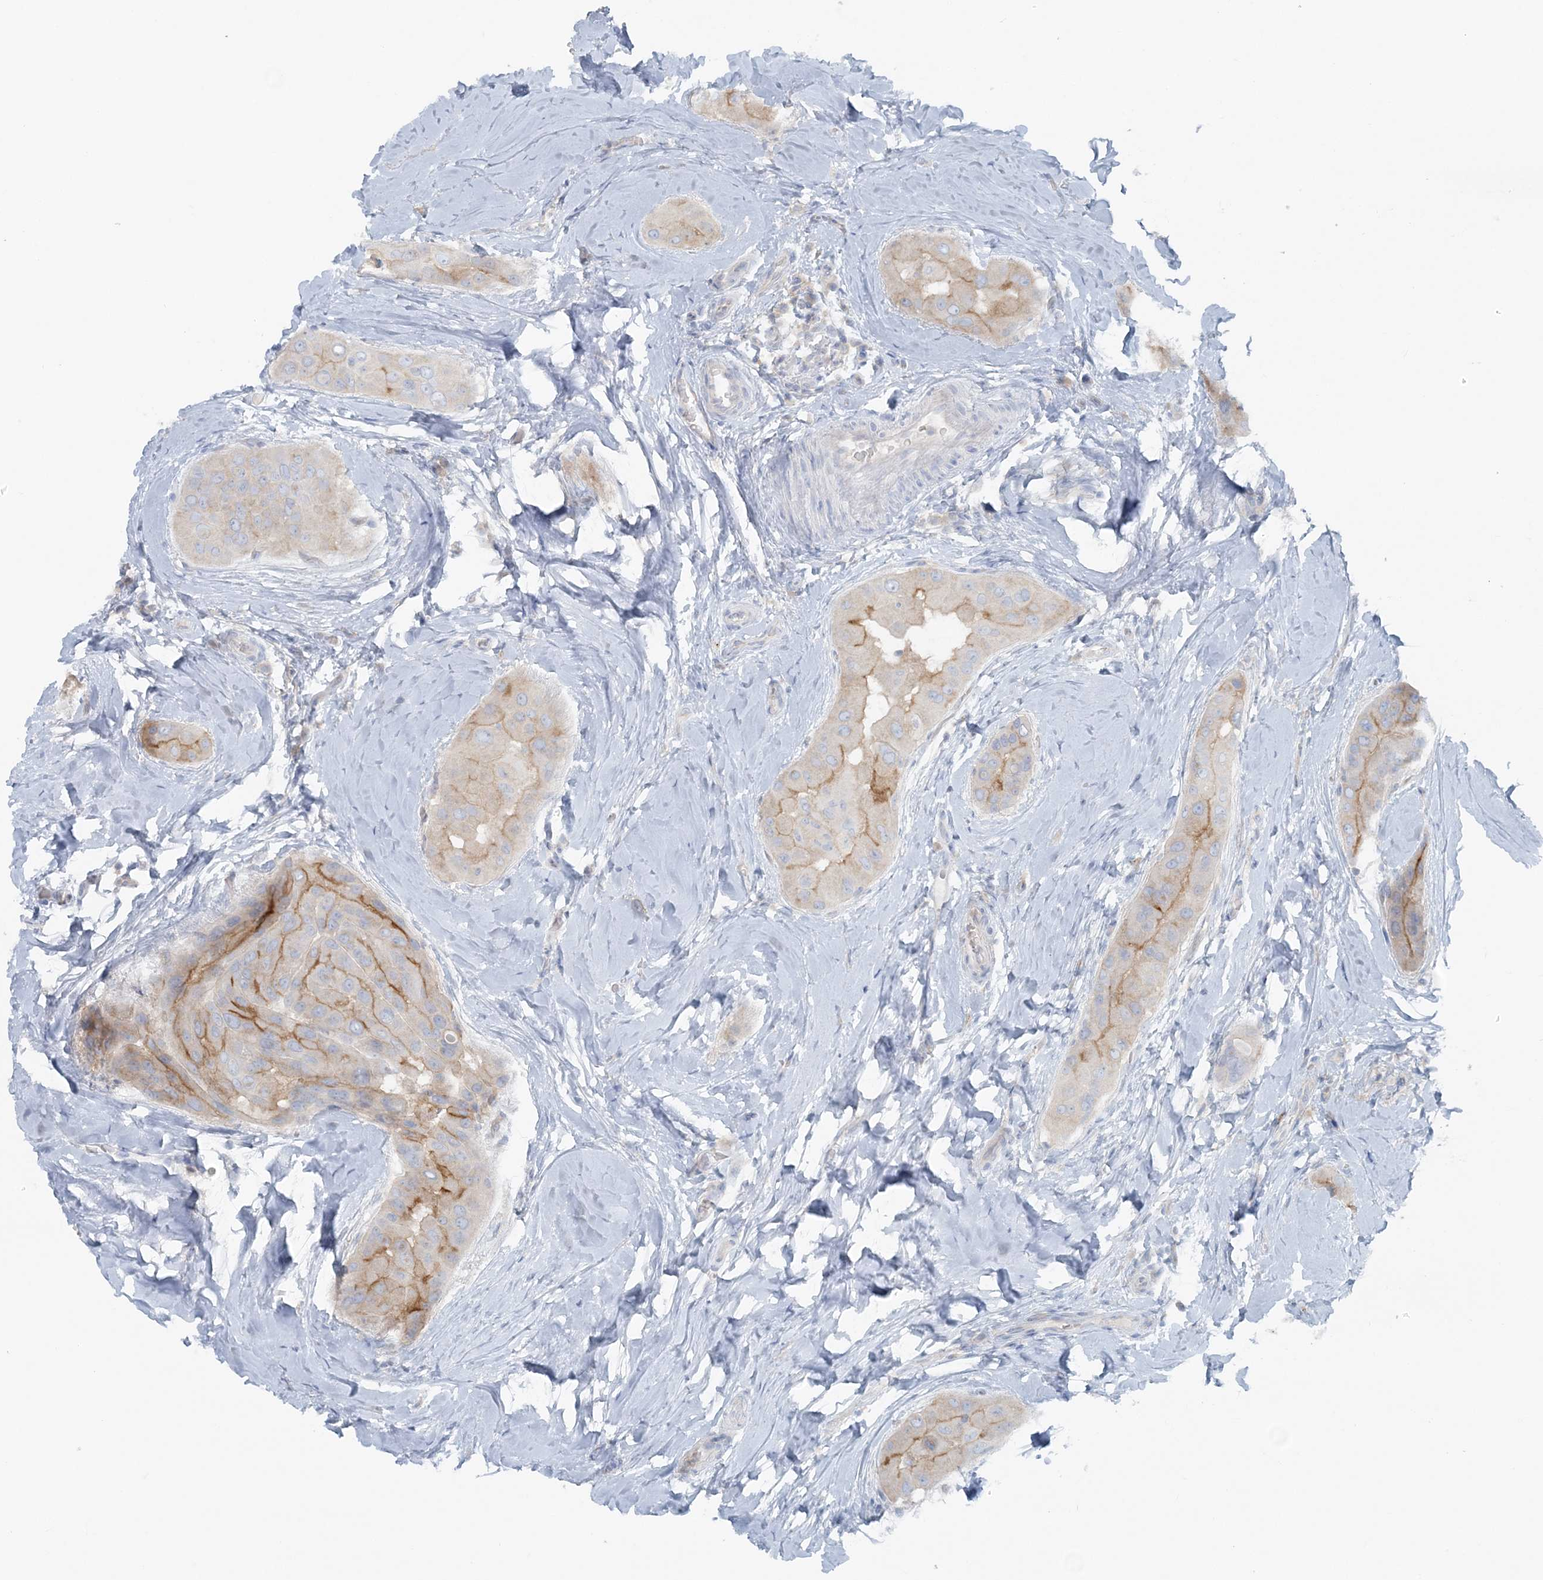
{"staining": {"intensity": "moderate", "quantity": "25%-75%", "location": "cytoplasmic/membranous"}, "tissue": "thyroid cancer", "cell_type": "Tumor cells", "image_type": "cancer", "snomed": [{"axis": "morphology", "description": "Papillary adenocarcinoma, NOS"}, {"axis": "topography", "description": "Thyroid gland"}], "caption": "Tumor cells reveal moderate cytoplasmic/membranous positivity in approximately 25%-75% of cells in thyroid cancer (papillary adenocarcinoma).", "gene": "ATP11A", "patient": {"sex": "male", "age": 33}}